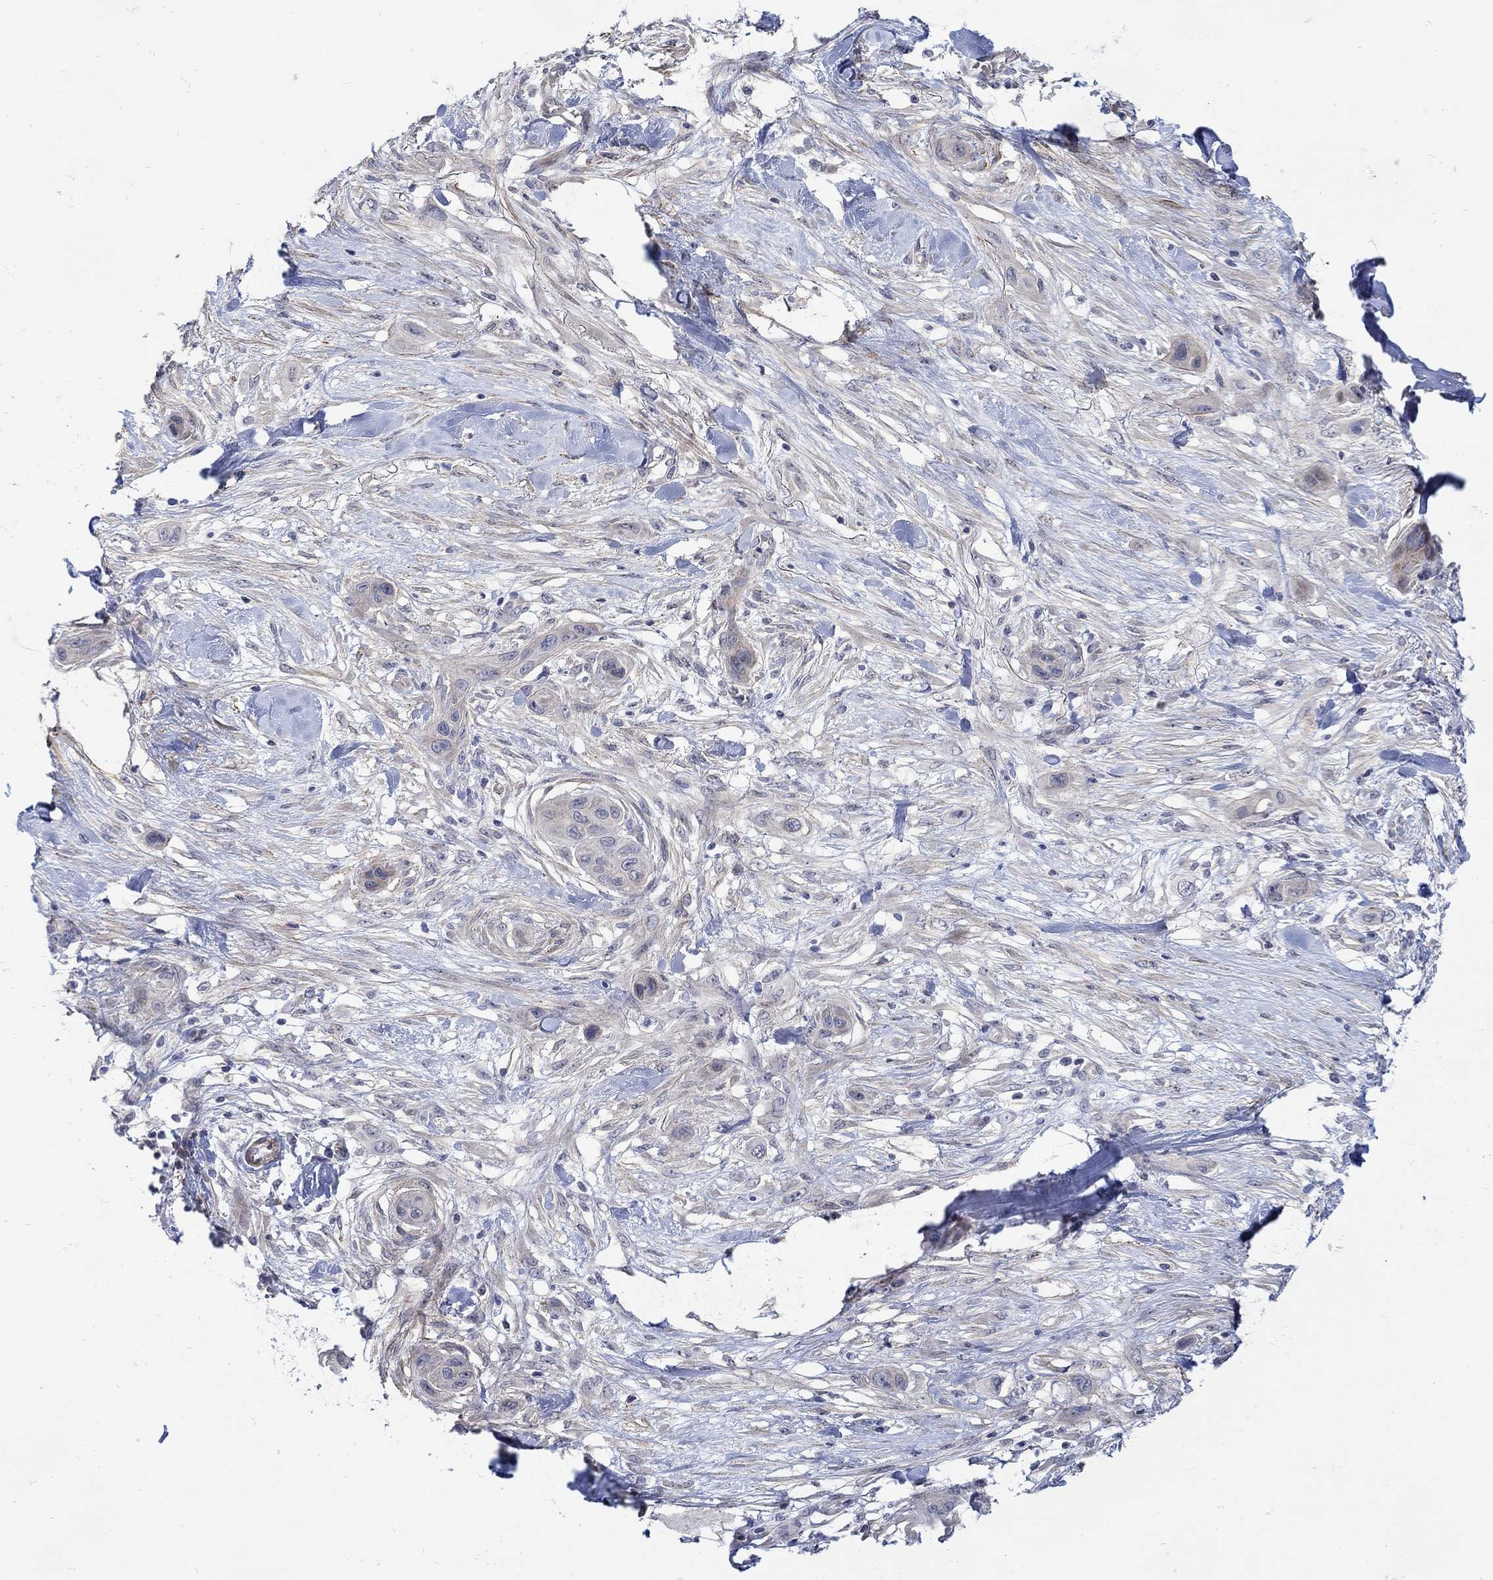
{"staining": {"intensity": "weak", "quantity": "<25%", "location": "cytoplasmic/membranous"}, "tissue": "skin cancer", "cell_type": "Tumor cells", "image_type": "cancer", "snomed": [{"axis": "morphology", "description": "Squamous cell carcinoma, NOS"}, {"axis": "topography", "description": "Skin"}], "caption": "There is no significant expression in tumor cells of skin cancer.", "gene": "SCN7A", "patient": {"sex": "male", "age": 79}}